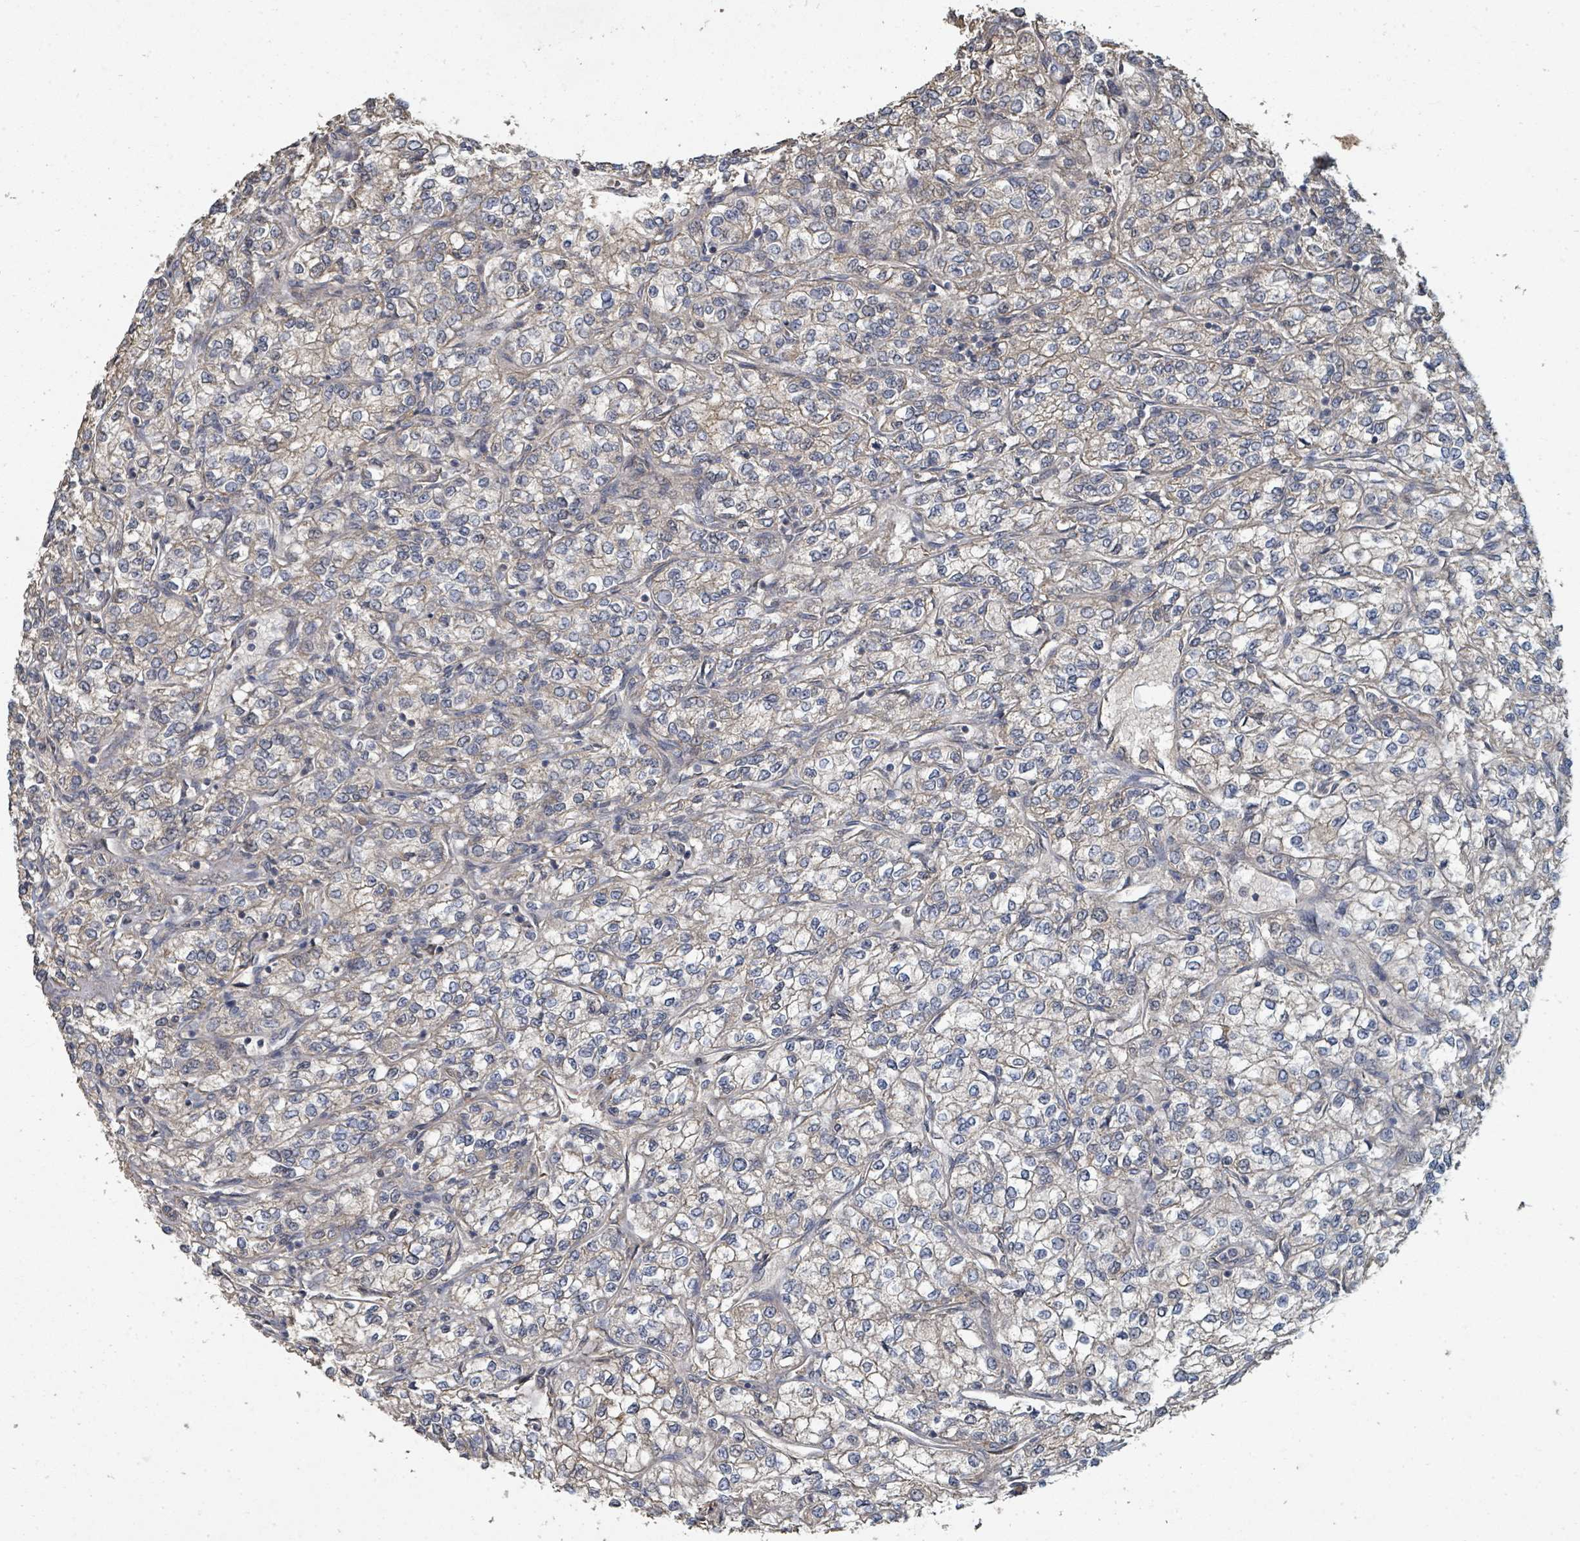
{"staining": {"intensity": "weak", "quantity": "<25%", "location": "cytoplasmic/membranous"}, "tissue": "renal cancer", "cell_type": "Tumor cells", "image_type": "cancer", "snomed": [{"axis": "morphology", "description": "Adenocarcinoma, NOS"}, {"axis": "topography", "description": "Kidney"}], "caption": "Renal cancer (adenocarcinoma) was stained to show a protein in brown. There is no significant positivity in tumor cells.", "gene": "WDFY1", "patient": {"sex": "male", "age": 80}}